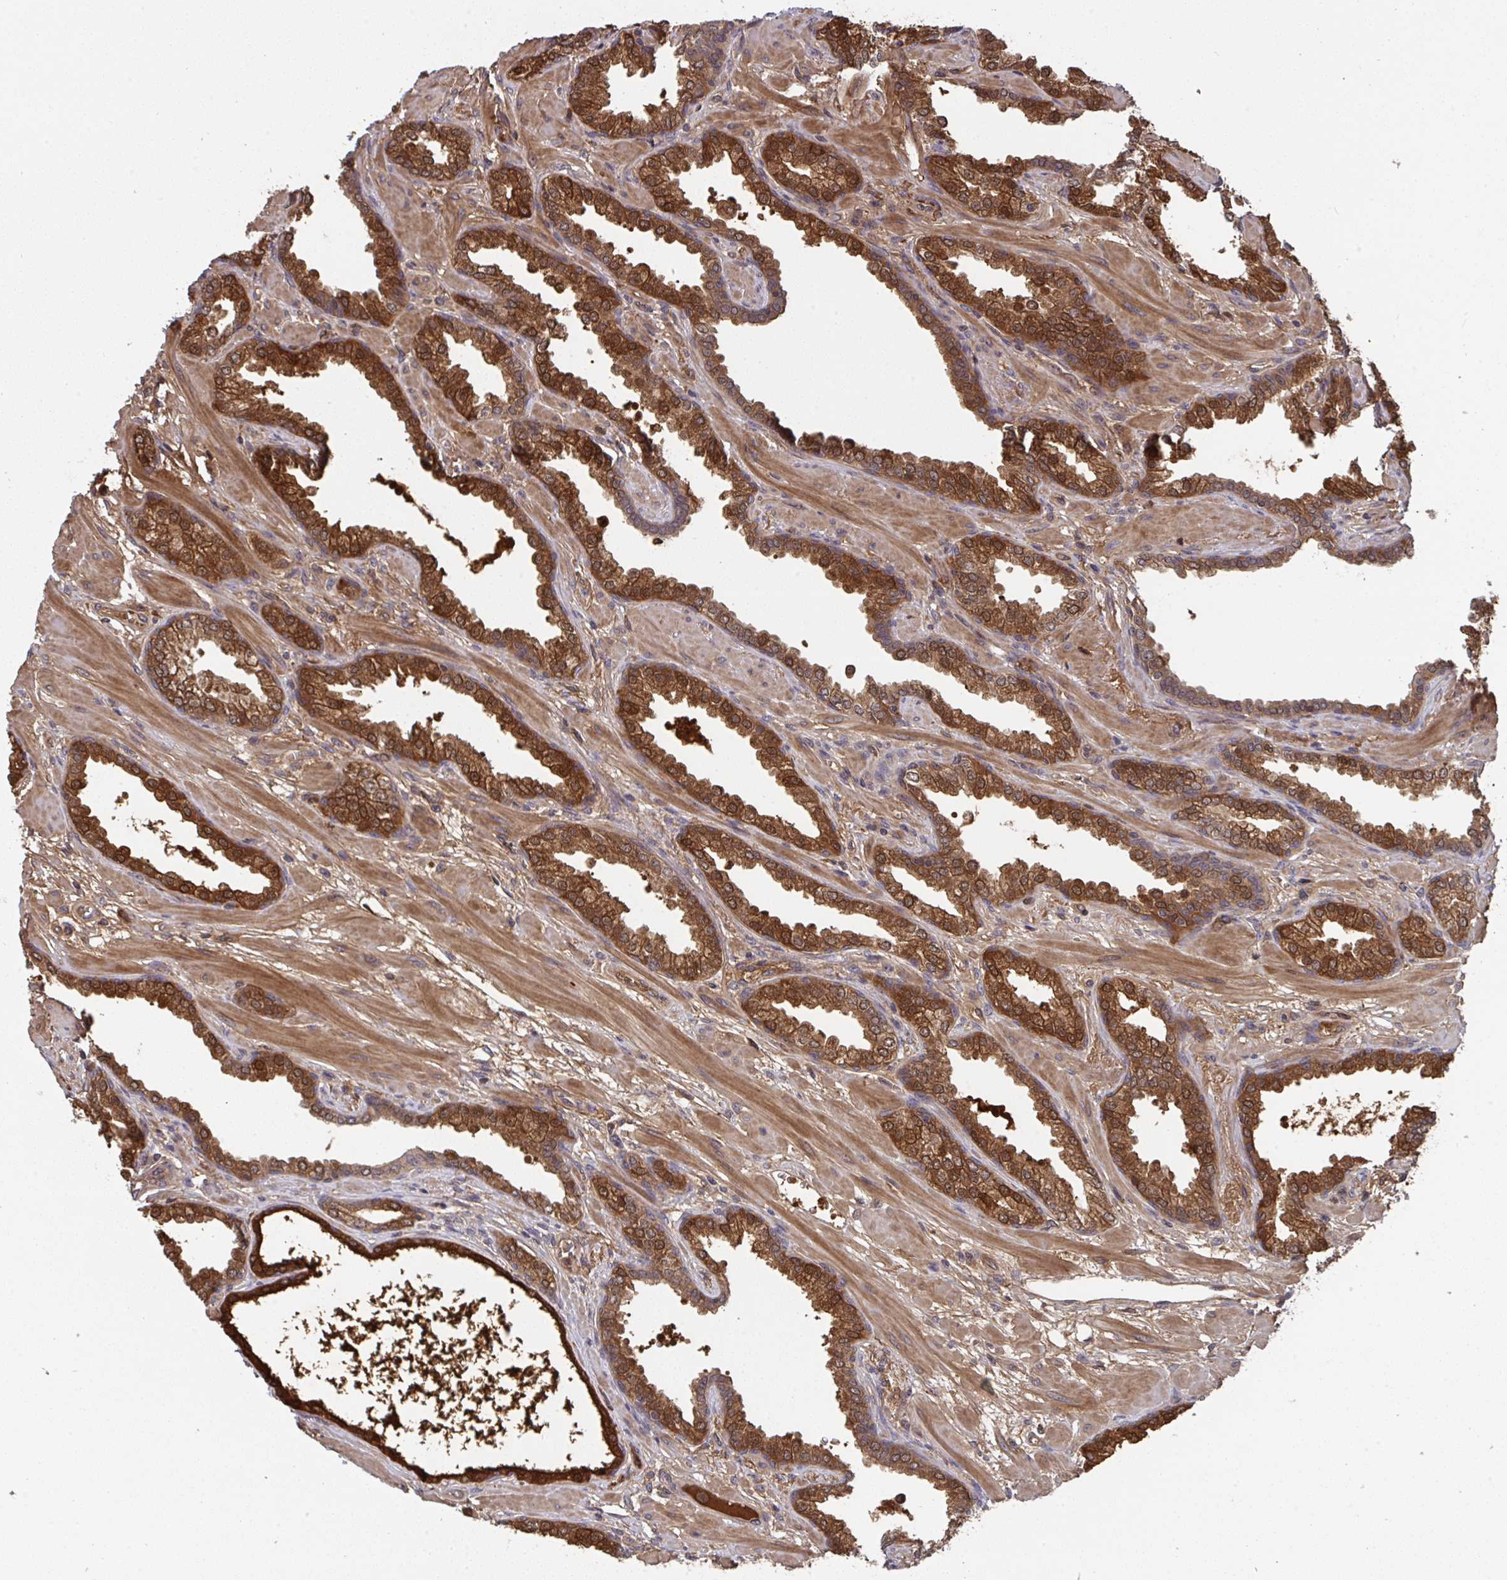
{"staining": {"intensity": "strong", "quantity": ">75%", "location": "cytoplasmic/membranous,nuclear"}, "tissue": "prostate cancer", "cell_type": "Tumor cells", "image_type": "cancer", "snomed": [{"axis": "morphology", "description": "Adenocarcinoma, High grade"}, {"axis": "topography", "description": "Prostate"}], "caption": "A histopathology image of human high-grade adenocarcinoma (prostate) stained for a protein displays strong cytoplasmic/membranous and nuclear brown staining in tumor cells. Using DAB (3,3'-diaminobenzidine) (brown) and hematoxylin (blue) stains, captured at high magnification using brightfield microscopy.", "gene": "TIGAR", "patient": {"sex": "male", "age": 60}}